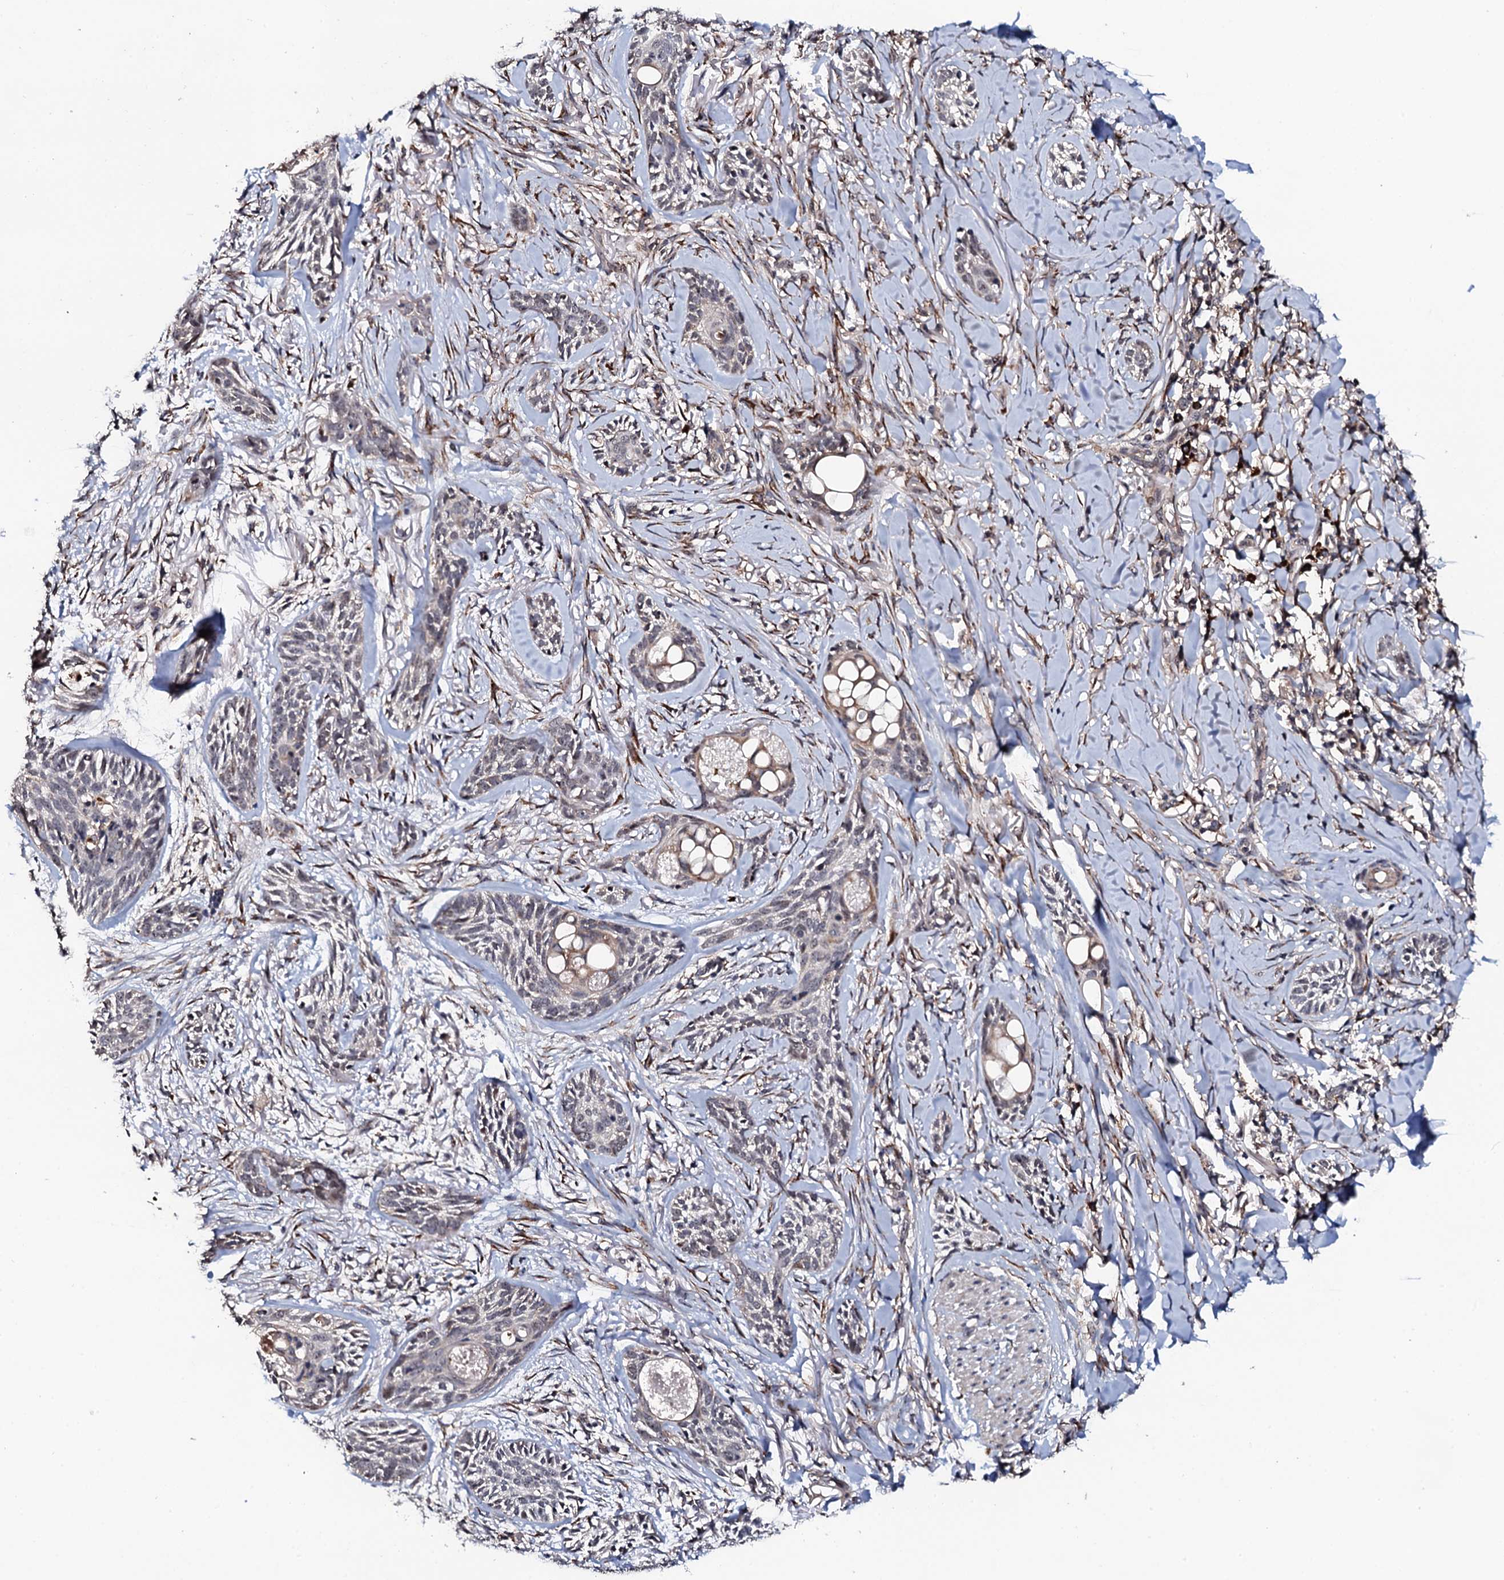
{"staining": {"intensity": "negative", "quantity": "none", "location": "none"}, "tissue": "skin cancer", "cell_type": "Tumor cells", "image_type": "cancer", "snomed": [{"axis": "morphology", "description": "Basal cell carcinoma"}, {"axis": "topography", "description": "Skin"}], "caption": "DAB (3,3'-diaminobenzidine) immunohistochemical staining of skin cancer (basal cell carcinoma) reveals no significant staining in tumor cells.", "gene": "FAM111A", "patient": {"sex": "female", "age": 59}}